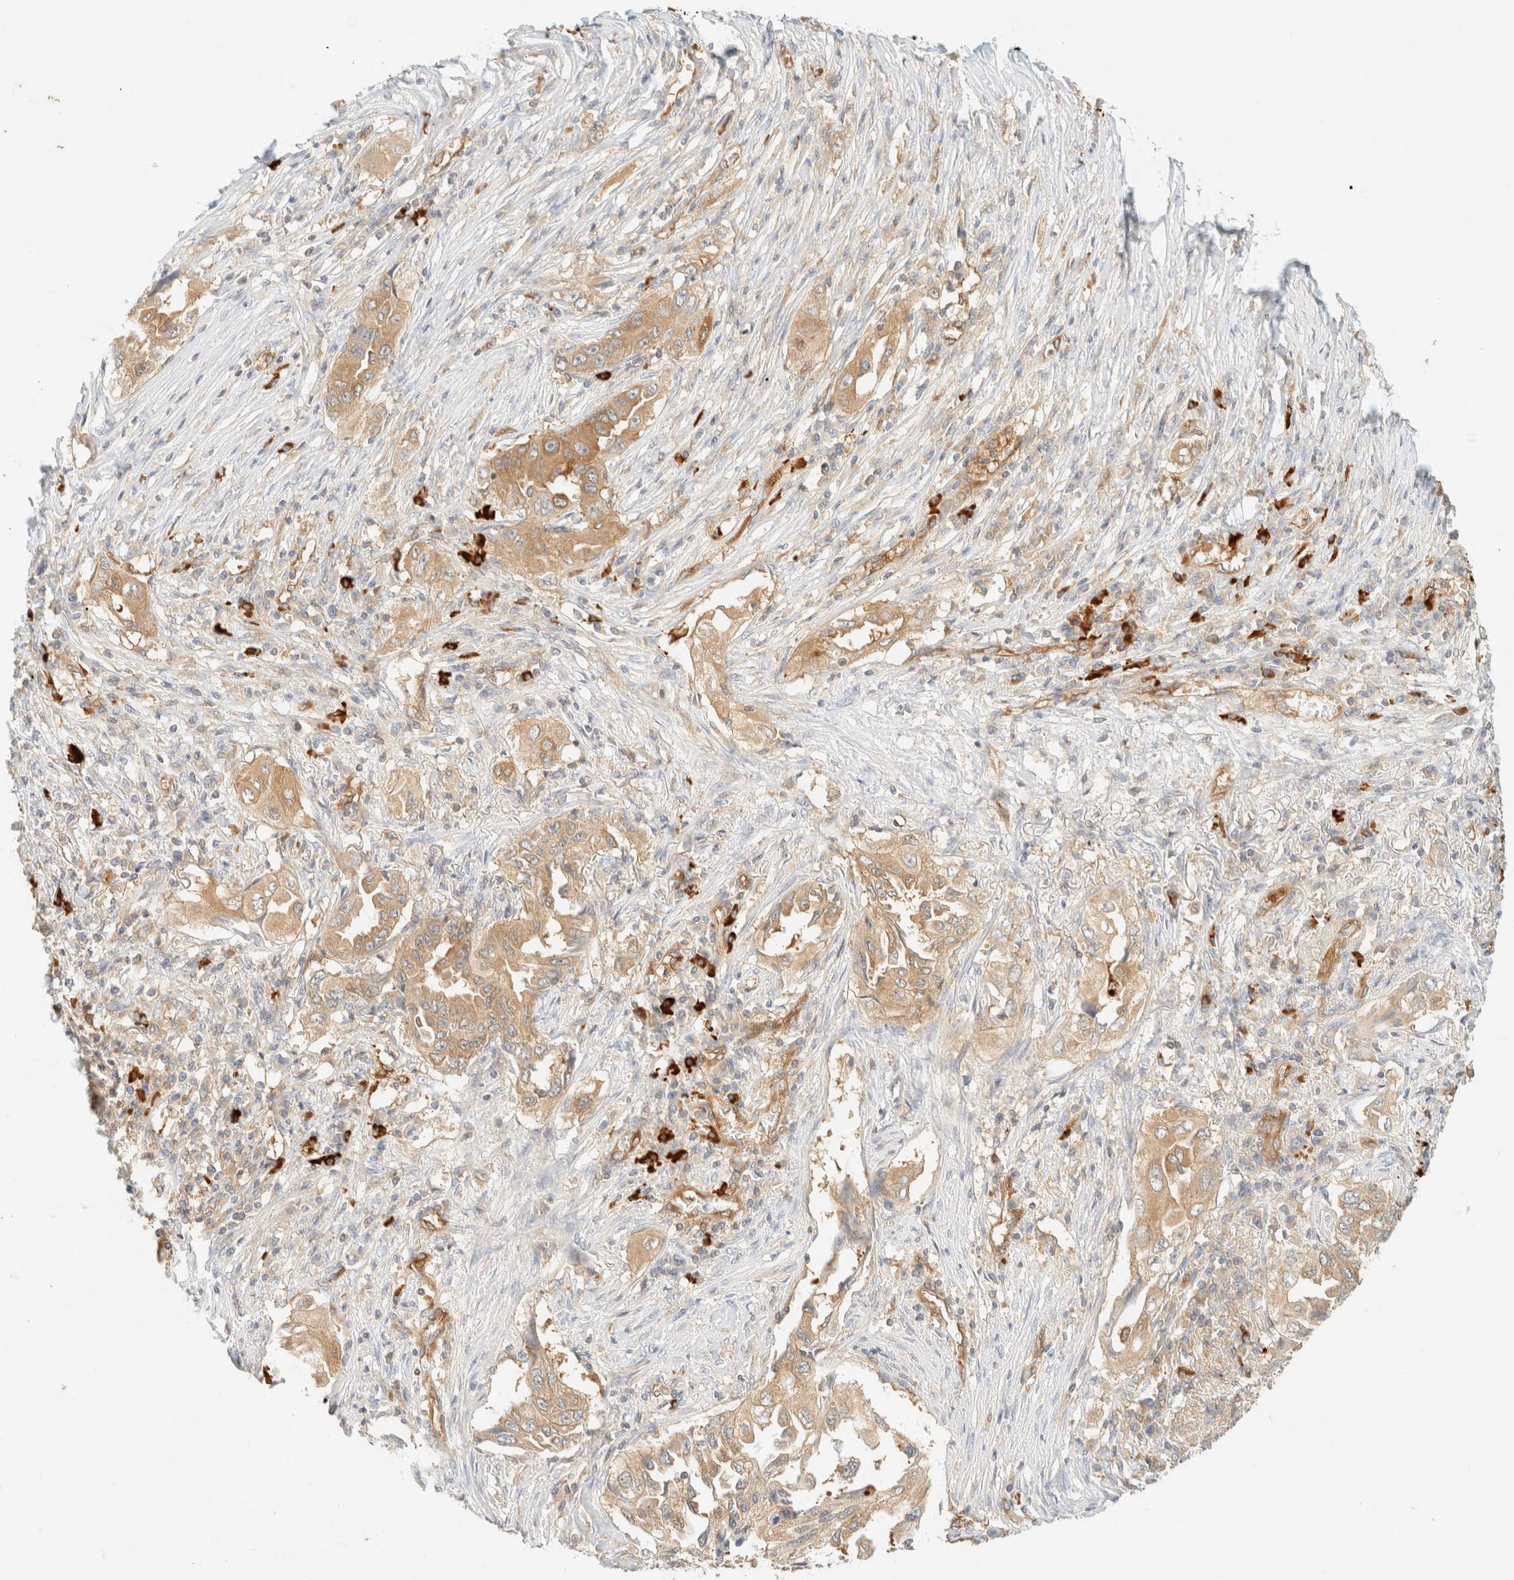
{"staining": {"intensity": "moderate", "quantity": ">75%", "location": "cytoplasmic/membranous"}, "tissue": "lung cancer", "cell_type": "Tumor cells", "image_type": "cancer", "snomed": [{"axis": "morphology", "description": "Adenocarcinoma, NOS"}, {"axis": "topography", "description": "Lung"}], "caption": "Adenocarcinoma (lung) was stained to show a protein in brown. There is medium levels of moderate cytoplasmic/membranous positivity in approximately >75% of tumor cells.", "gene": "FHOD1", "patient": {"sex": "female", "age": 51}}